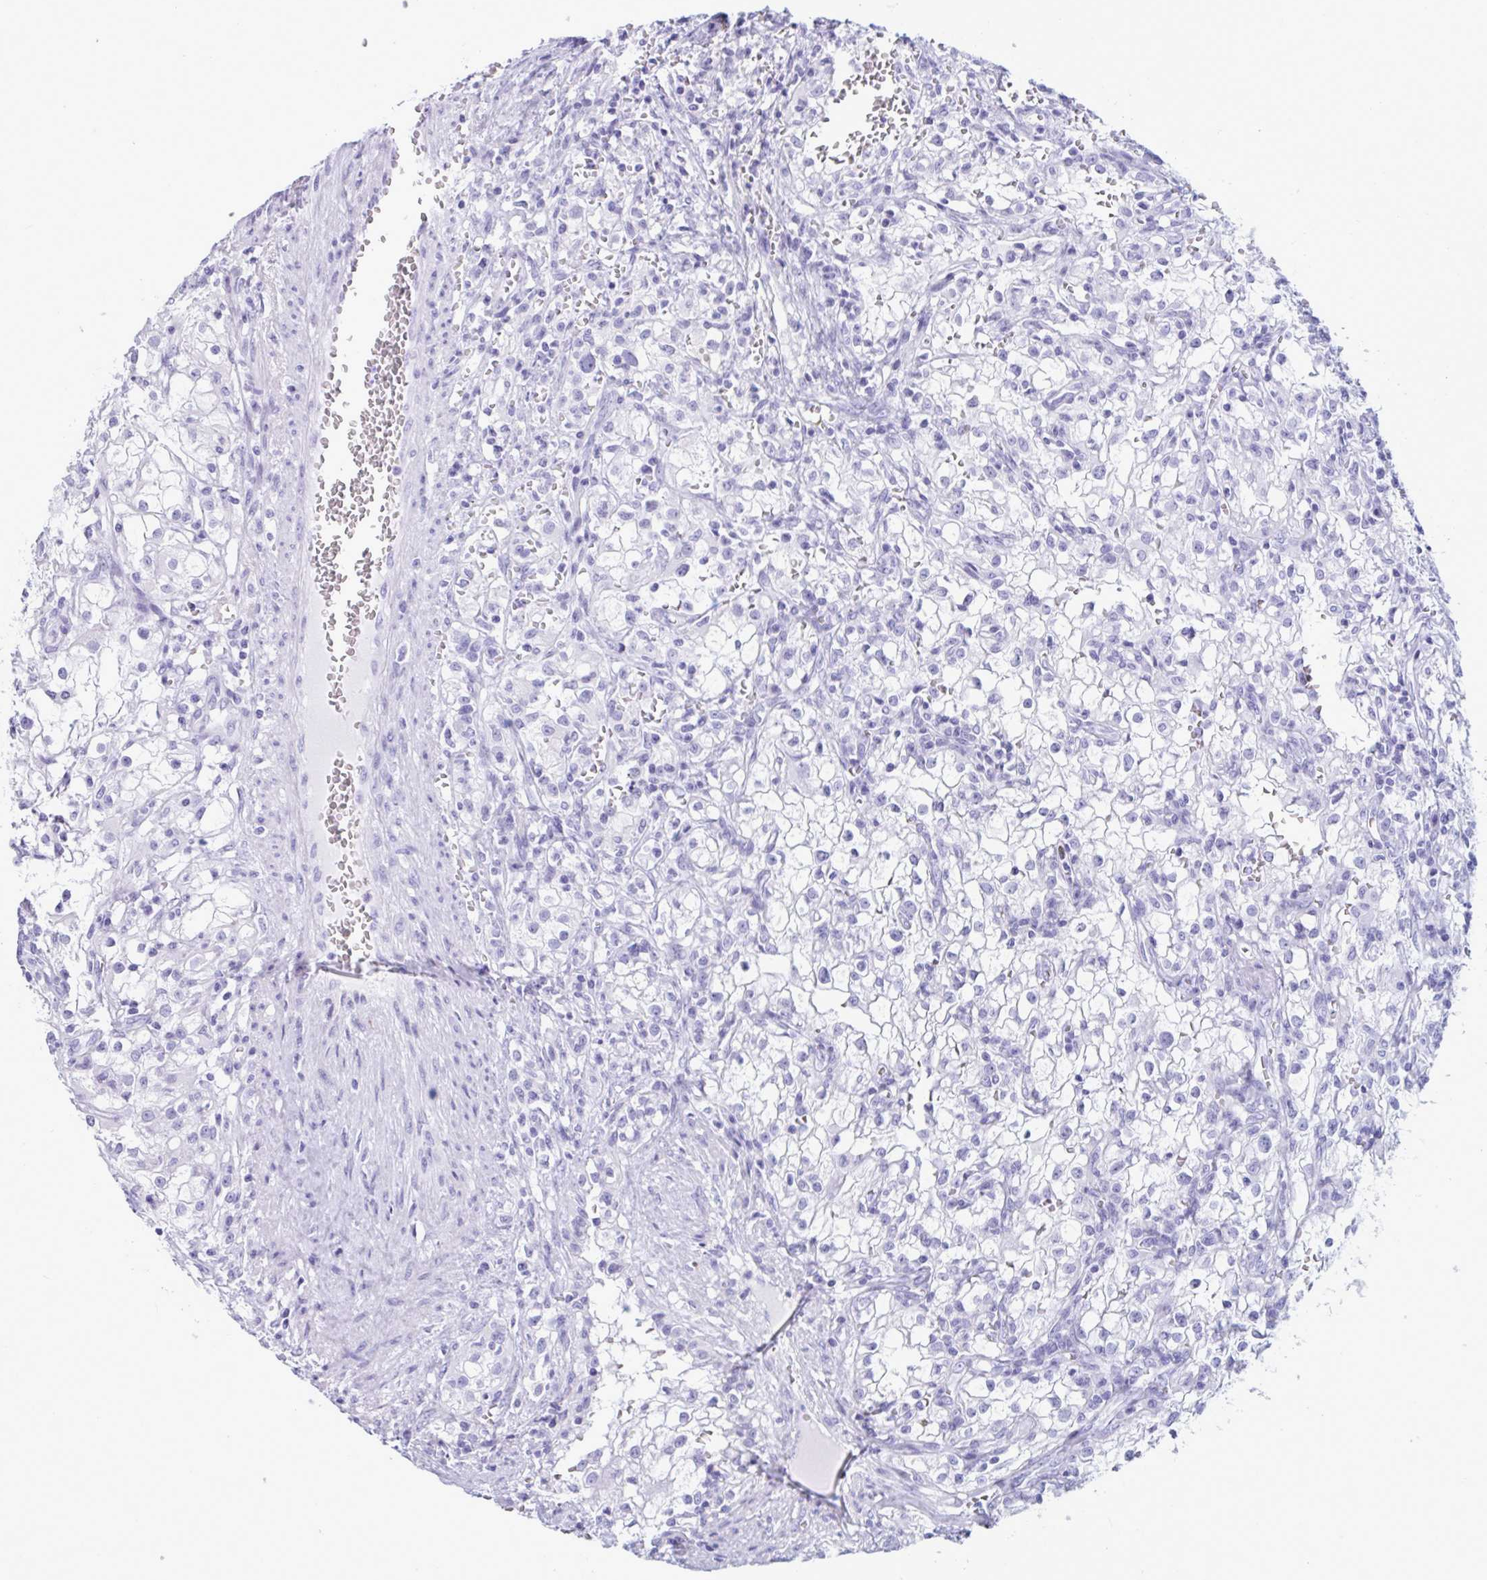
{"staining": {"intensity": "negative", "quantity": "none", "location": "none"}, "tissue": "renal cancer", "cell_type": "Tumor cells", "image_type": "cancer", "snomed": [{"axis": "morphology", "description": "Adenocarcinoma, NOS"}, {"axis": "topography", "description": "Kidney"}], "caption": "Human adenocarcinoma (renal) stained for a protein using immunohistochemistry demonstrates no expression in tumor cells.", "gene": "DOCK11", "patient": {"sex": "female", "age": 74}}